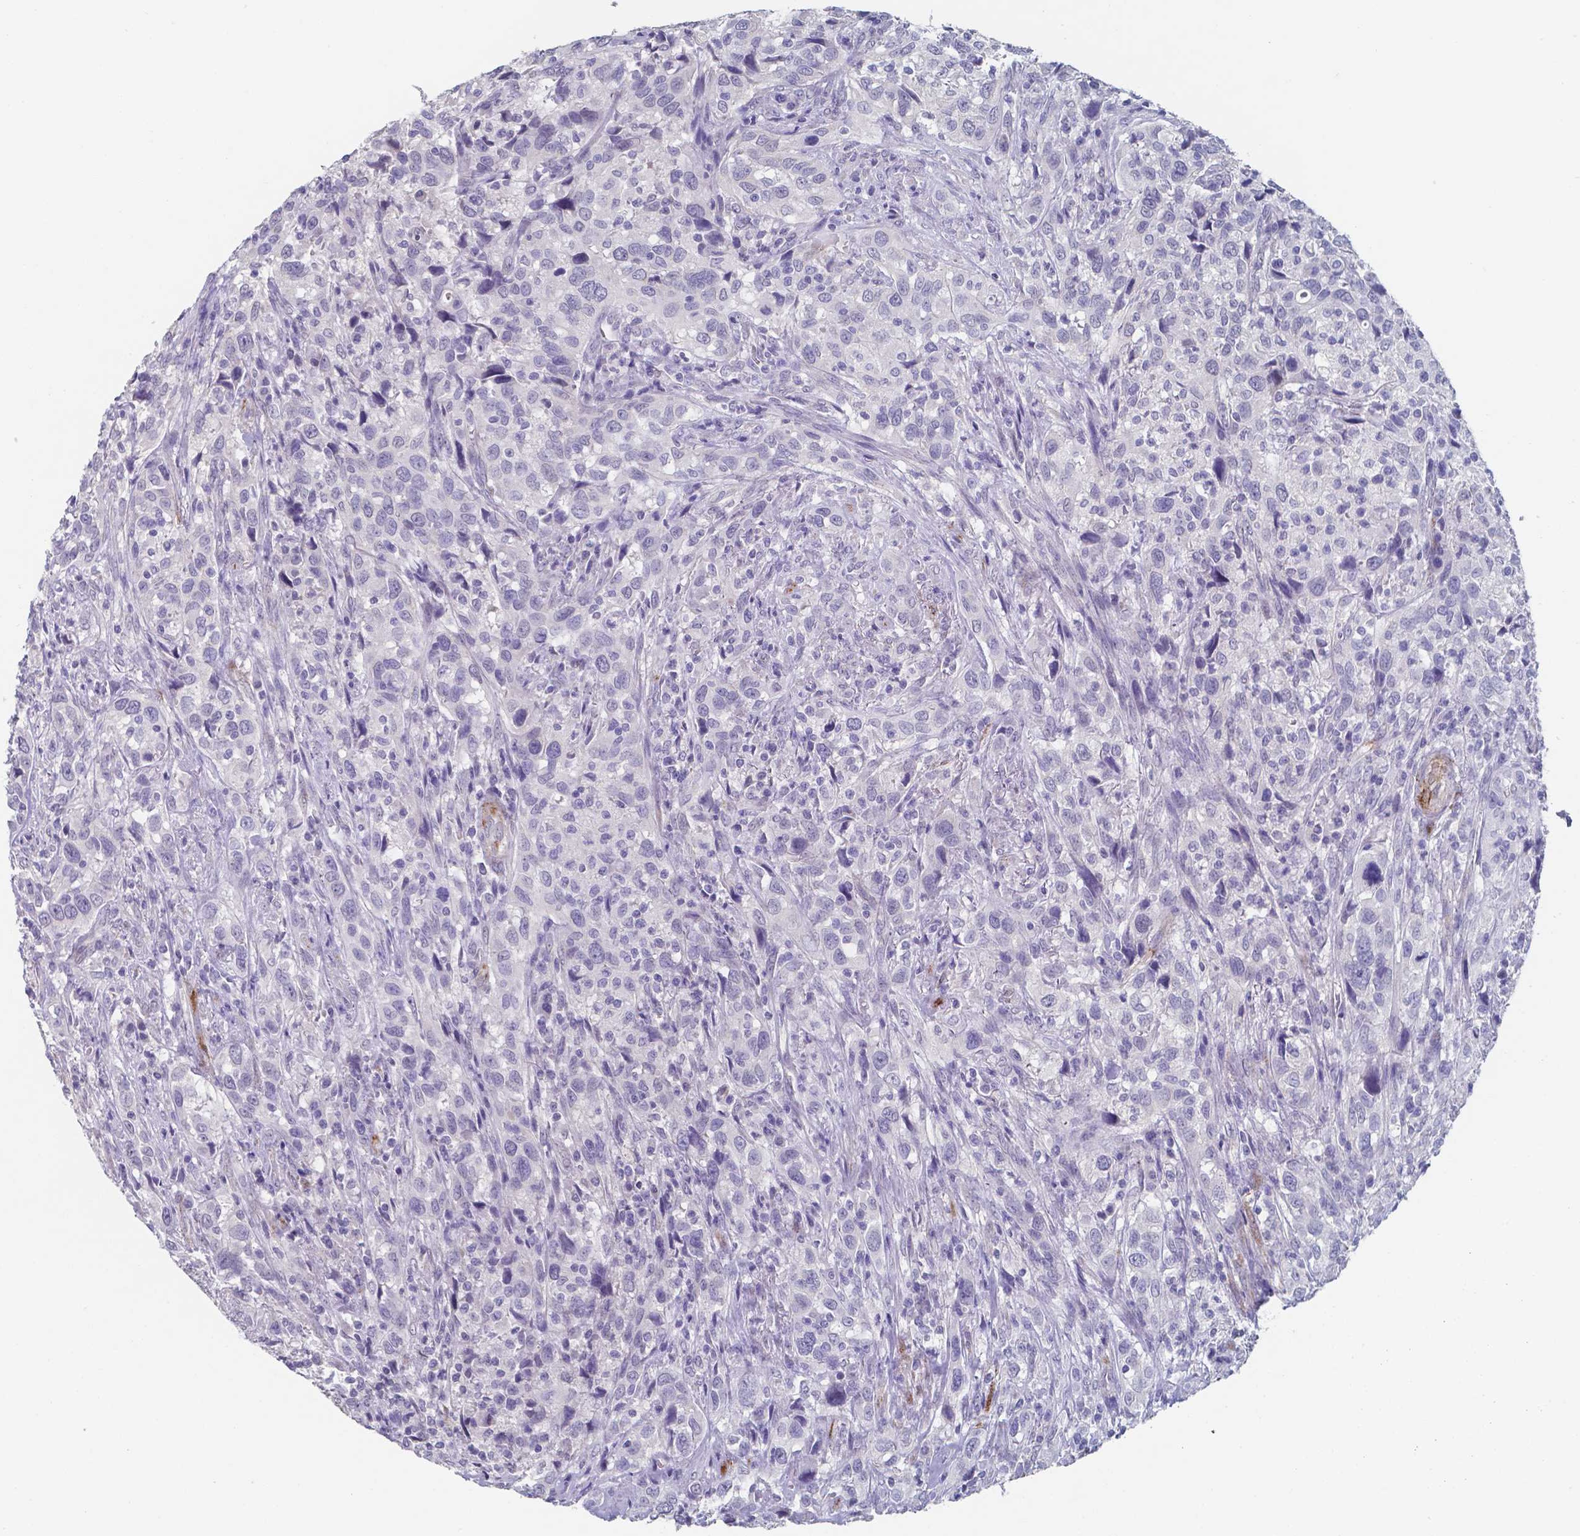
{"staining": {"intensity": "negative", "quantity": "none", "location": "none"}, "tissue": "urothelial cancer", "cell_type": "Tumor cells", "image_type": "cancer", "snomed": [{"axis": "morphology", "description": "Urothelial carcinoma, NOS"}, {"axis": "morphology", "description": "Urothelial carcinoma, High grade"}, {"axis": "topography", "description": "Urinary bladder"}], "caption": "Immunohistochemistry of high-grade urothelial carcinoma exhibits no staining in tumor cells.", "gene": "PLA2R1", "patient": {"sex": "female", "age": 64}}